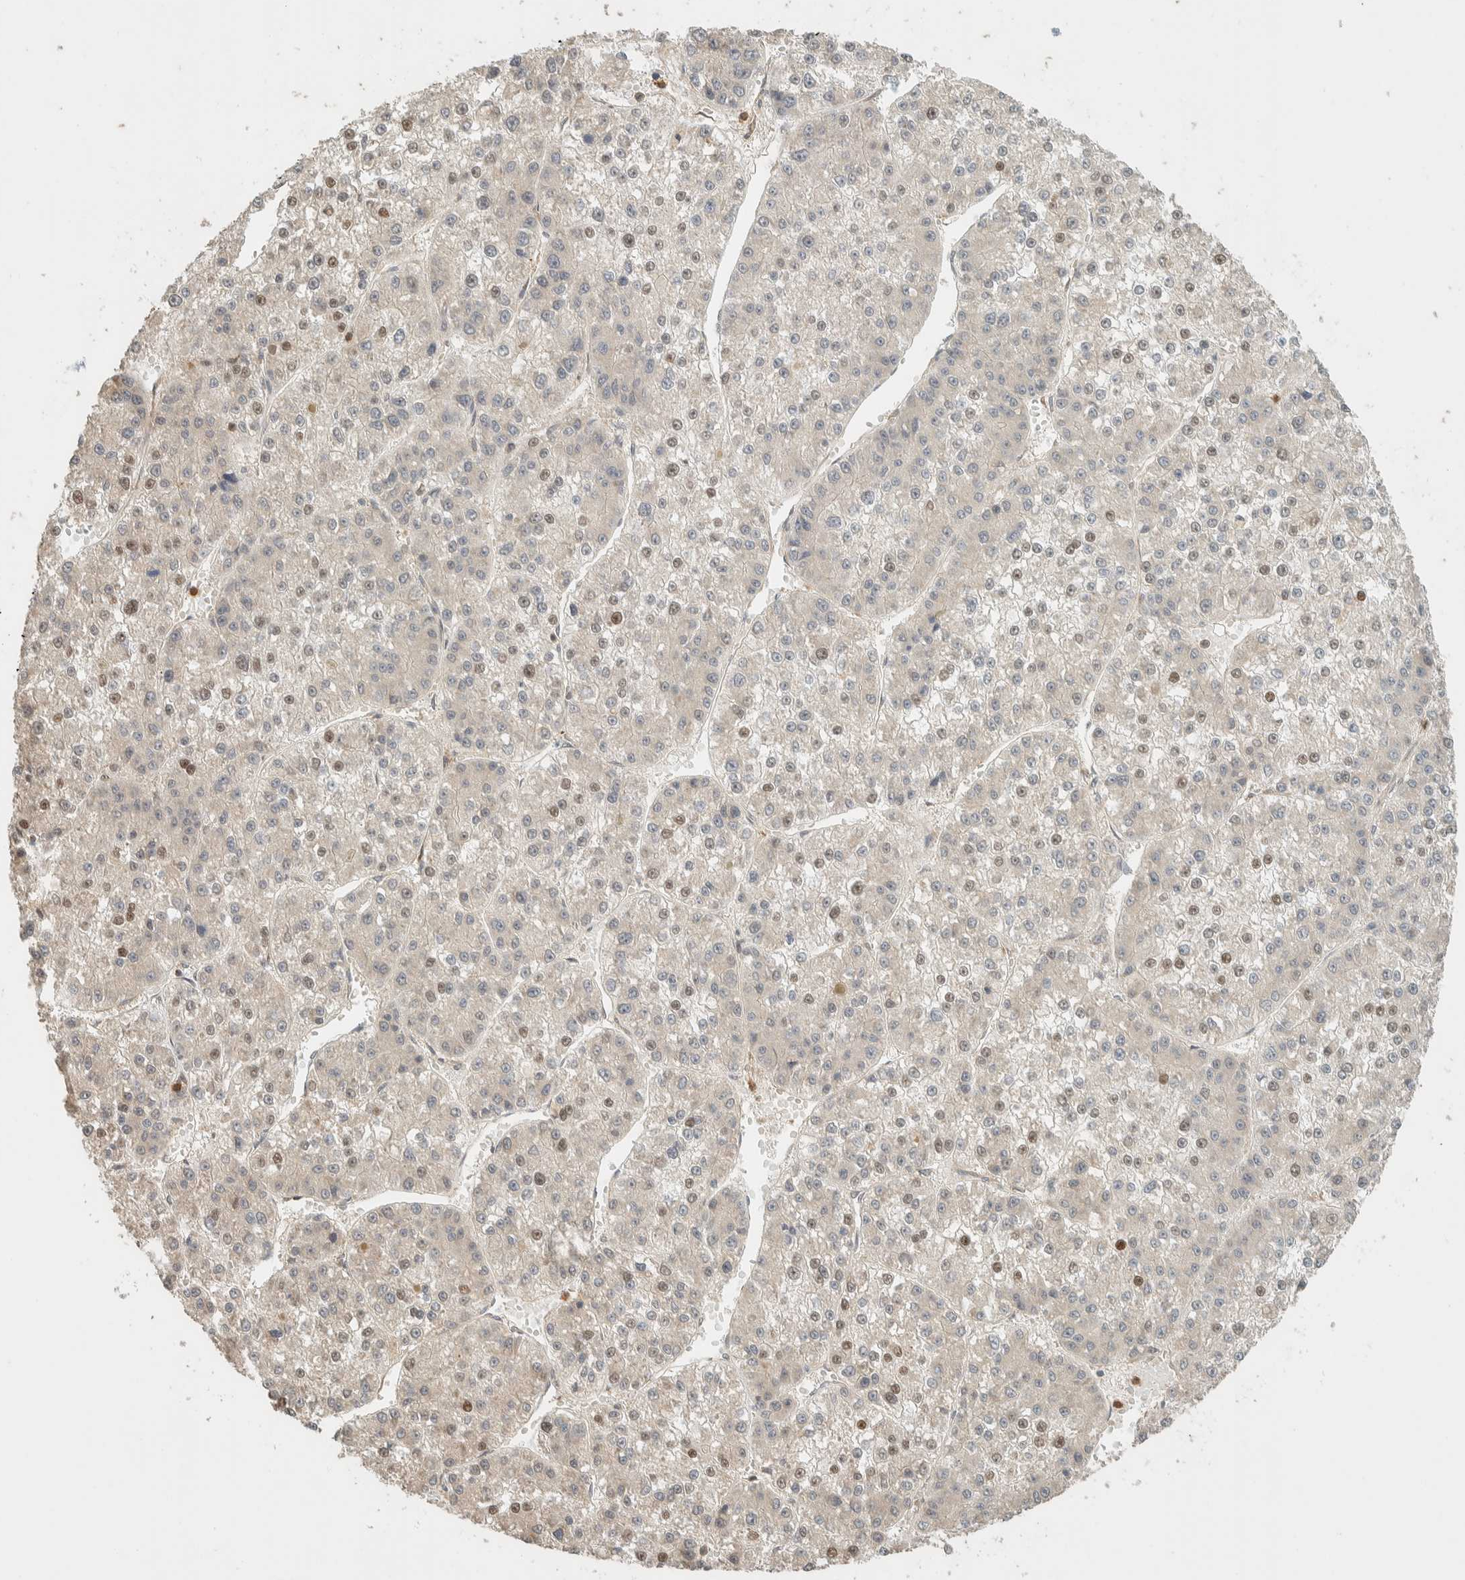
{"staining": {"intensity": "moderate", "quantity": "25%-75%", "location": "nuclear"}, "tissue": "liver cancer", "cell_type": "Tumor cells", "image_type": "cancer", "snomed": [{"axis": "morphology", "description": "Carcinoma, Hepatocellular, NOS"}, {"axis": "topography", "description": "Liver"}], "caption": "Immunohistochemical staining of liver cancer exhibits medium levels of moderate nuclear staining in approximately 25%-75% of tumor cells.", "gene": "ADSS2", "patient": {"sex": "female", "age": 73}}